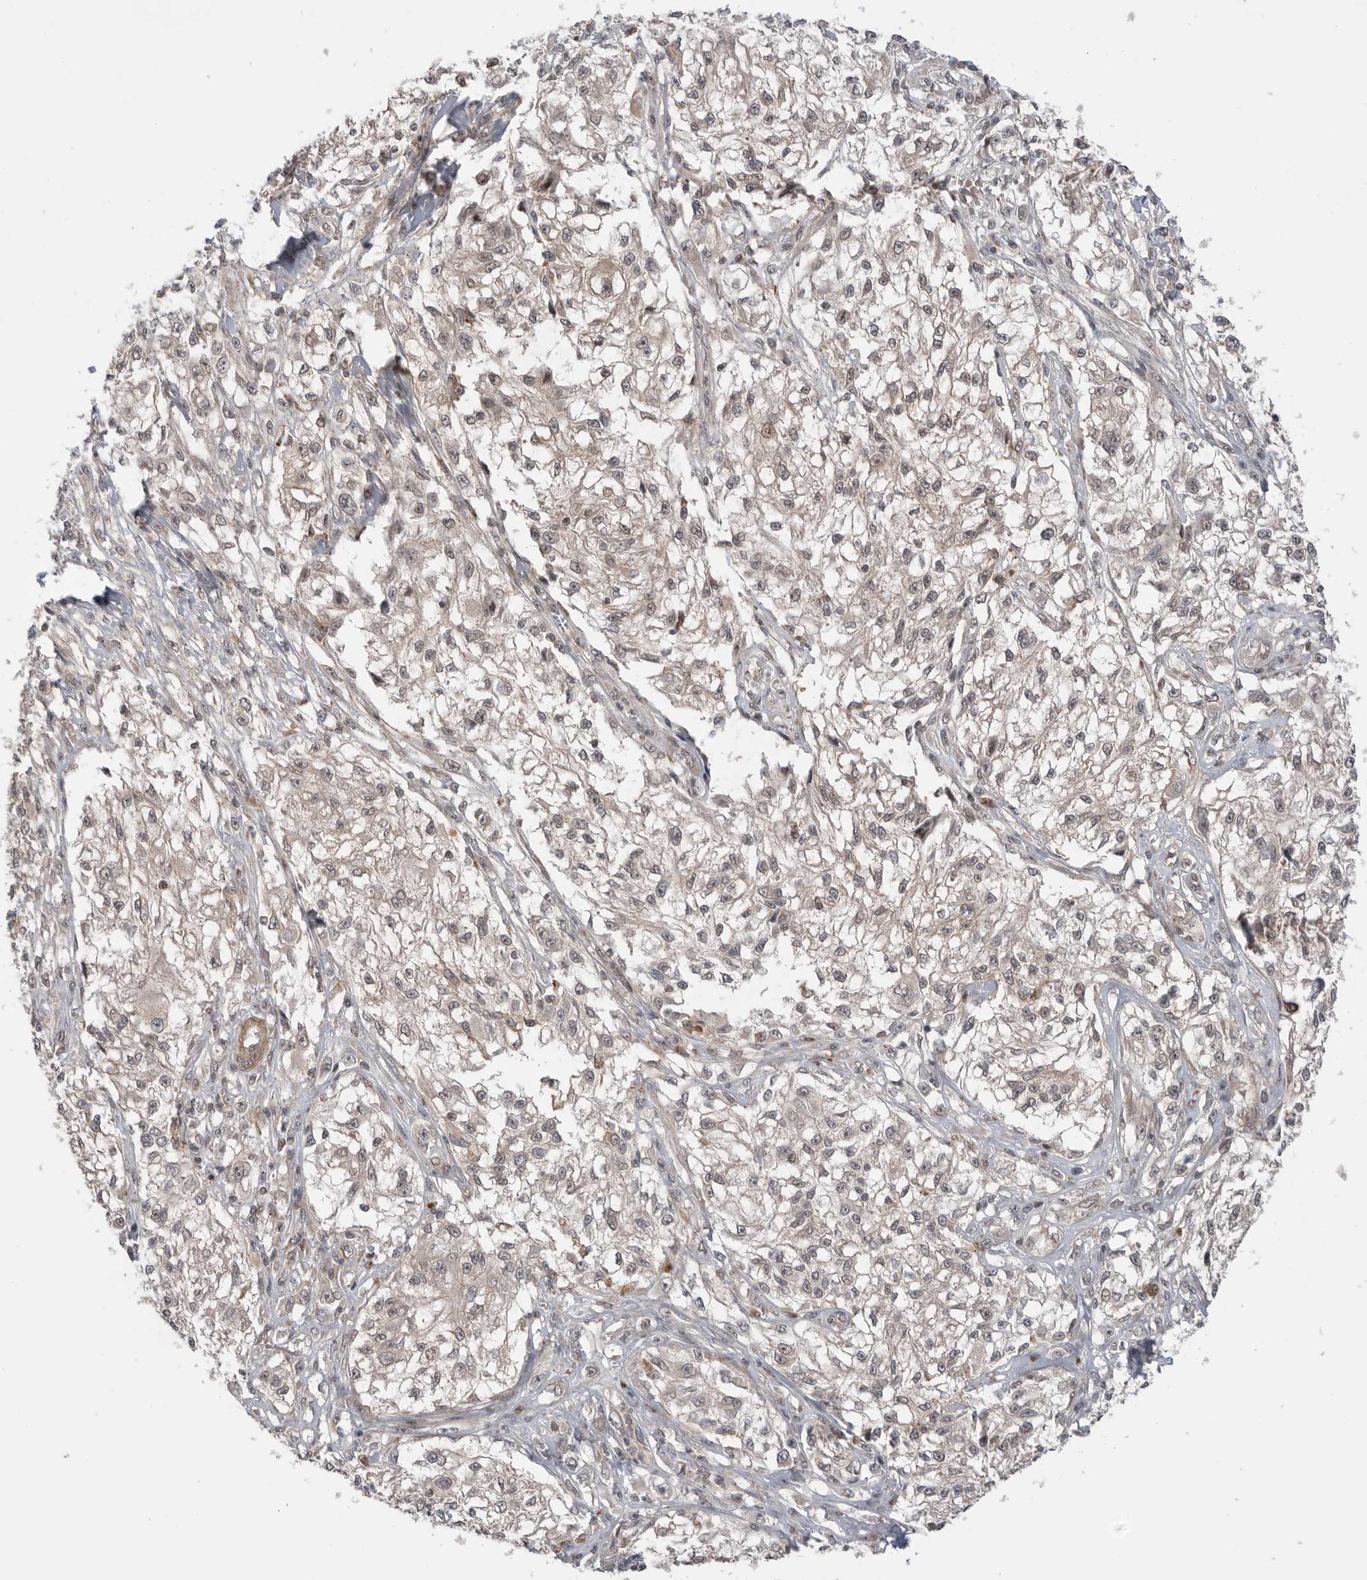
{"staining": {"intensity": "negative", "quantity": "none", "location": "none"}, "tissue": "melanoma", "cell_type": "Tumor cells", "image_type": "cancer", "snomed": [{"axis": "morphology", "description": "Malignant melanoma, NOS"}, {"axis": "topography", "description": "Skin of head"}], "caption": "Image shows no significant protein staining in tumor cells of melanoma.", "gene": "PEAK1", "patient": {"sex": "male", "age": 83}}